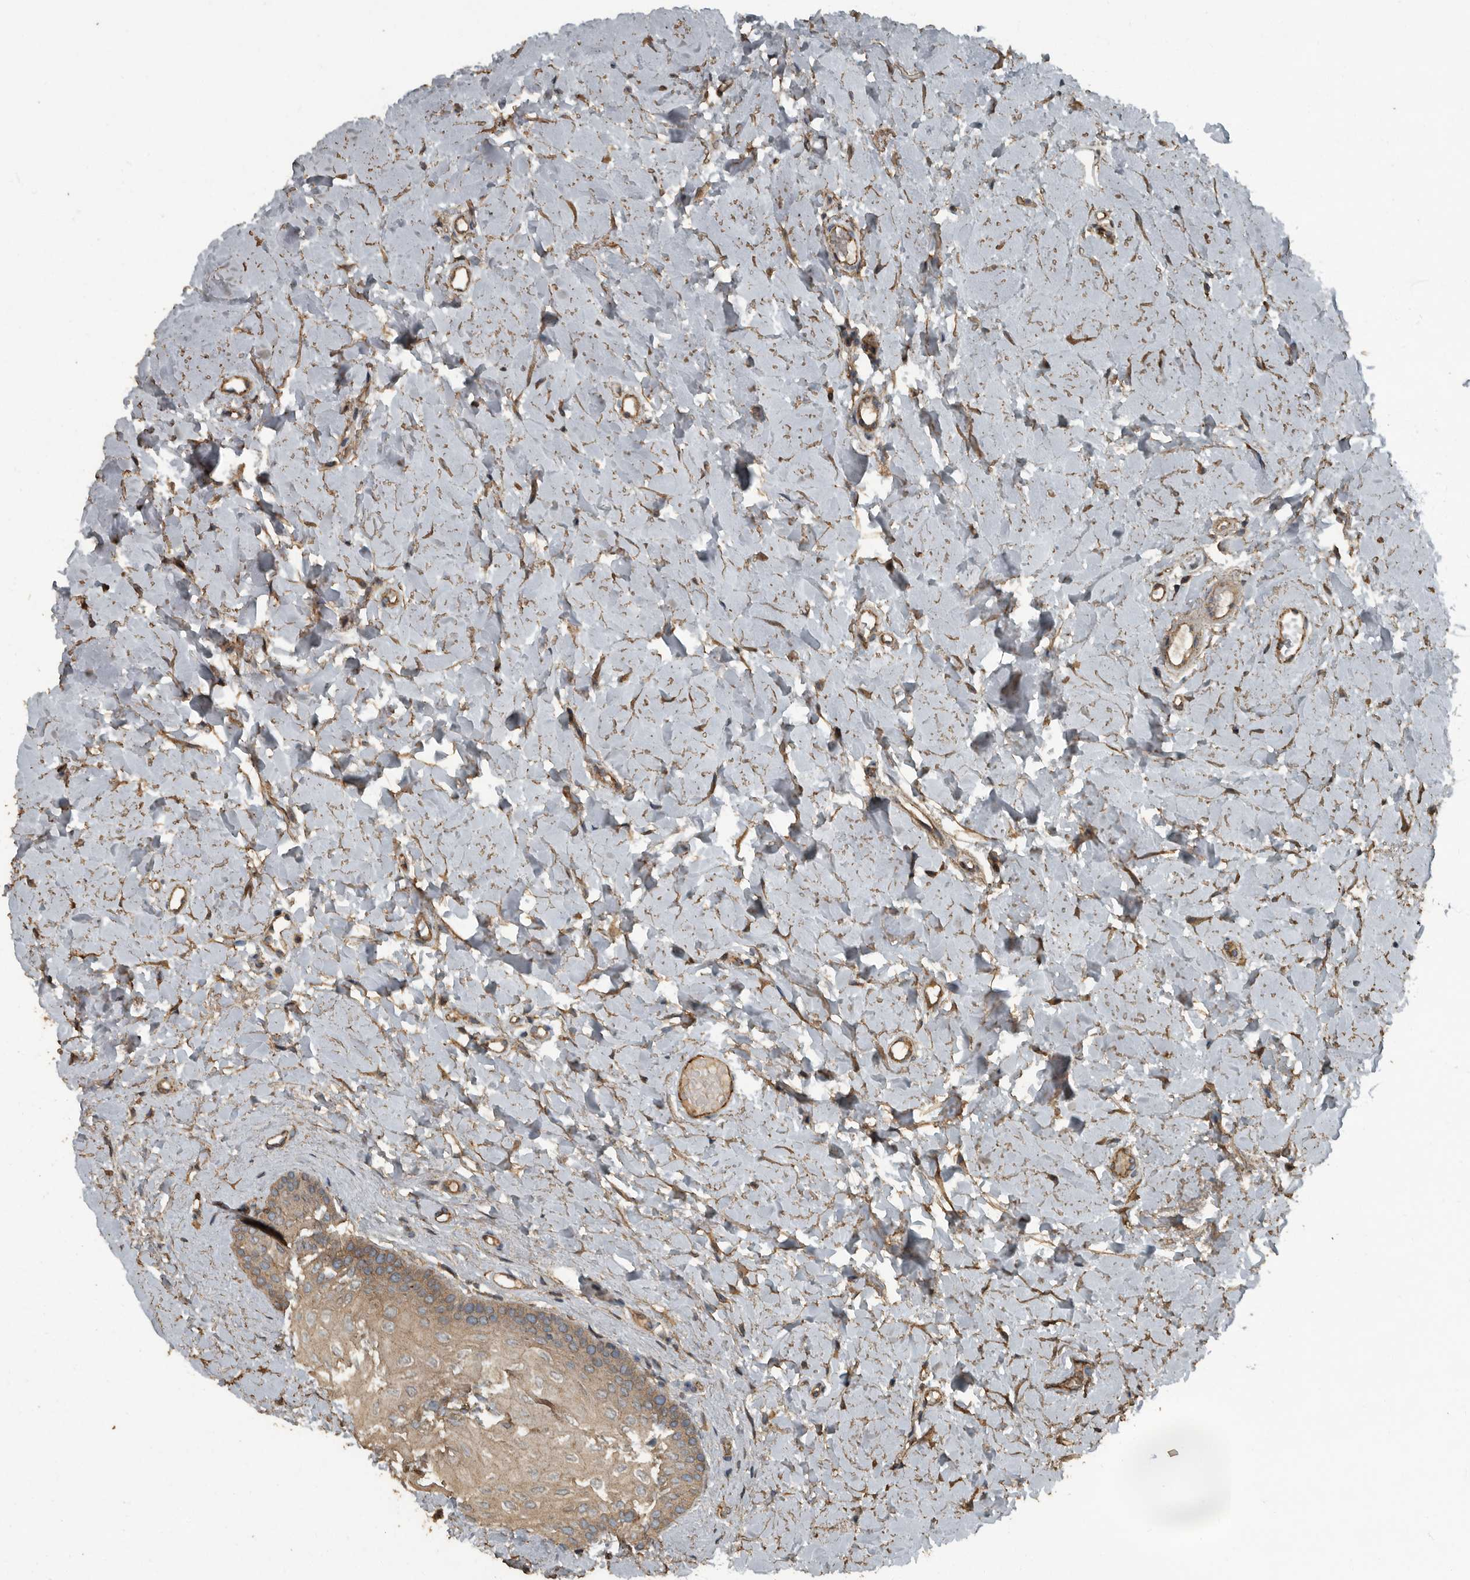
{"staining": {"intensity": "moderate", "quantity": ">75%", "location": "cytoplasmic/membranous"}, "tissue": "oral mucosa", "cell_type": "Squamous epithelial cells", "image_type": "normal", "snomed": [{"axis": "morphology", "description": "Normal tissue, NOS"}, {"axis": "topography", "description": "Oral tissue"}], "caption": "A brown stain highlights moderate cytoplasmic/membranous staining of a protein in squamous epithelial cells of unremarkable oral mucosa.", "gene": "IL15RA", "patient": {"sex": "female", "age": 39}}